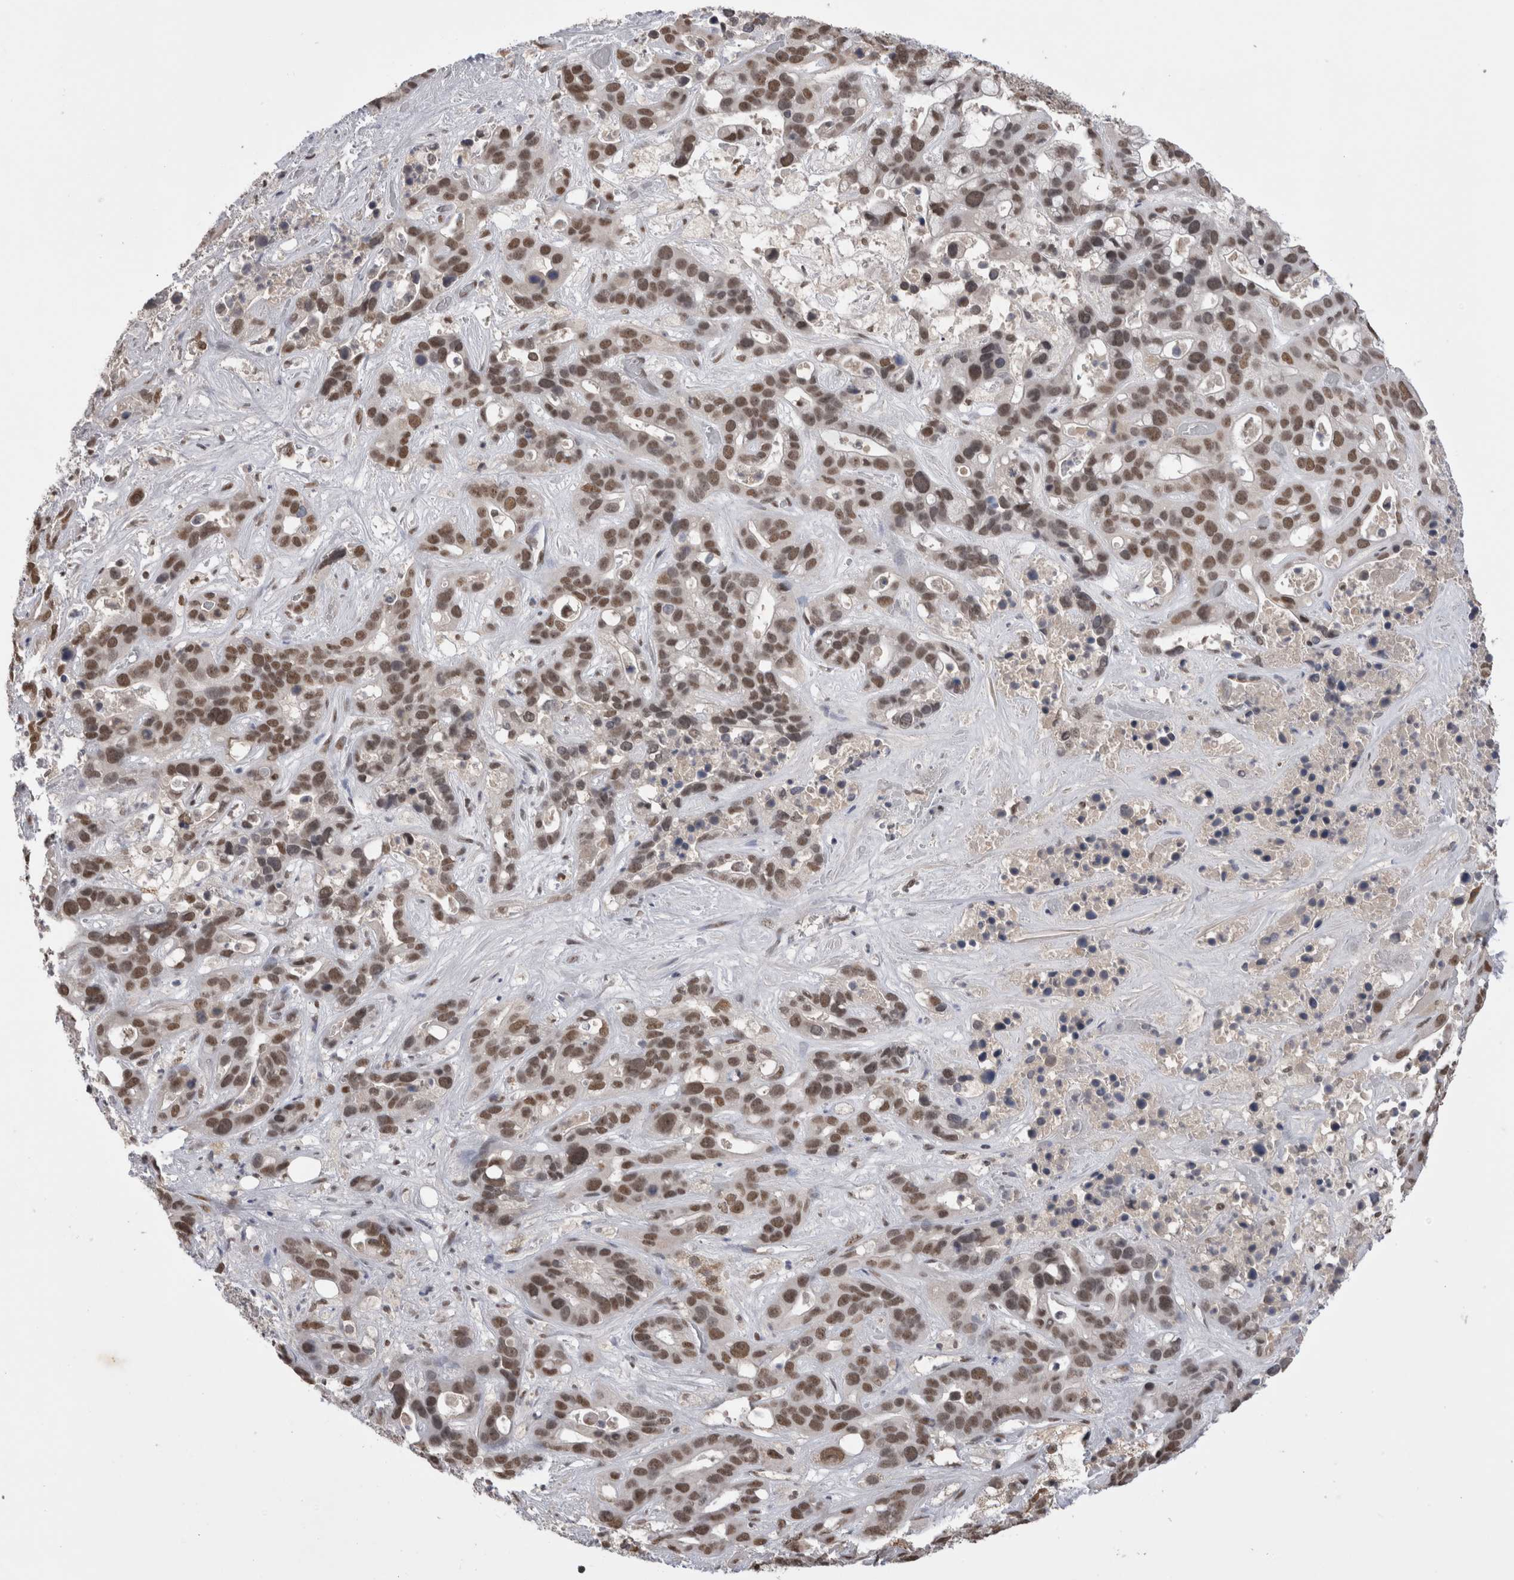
{"staining": {"intensity": "moderate", "quantity": ">75%", "location": "nuclear"}, "tissue": "liver cancer", "cell_type": "Tumor cells", "image_type": "cancer", "snomed": [{"axis": "morphology", "description": "Cholangiocarcinoma"}, {"axis": "topography", "description": "Liver"}], "caption": "Tumor cells reveal moderate nuclear expression in about >75% of cells in liver cancer (cholangiocarcinoma).", "gene": "DAXX", "patient": {"sex": "female", "age": 65}}